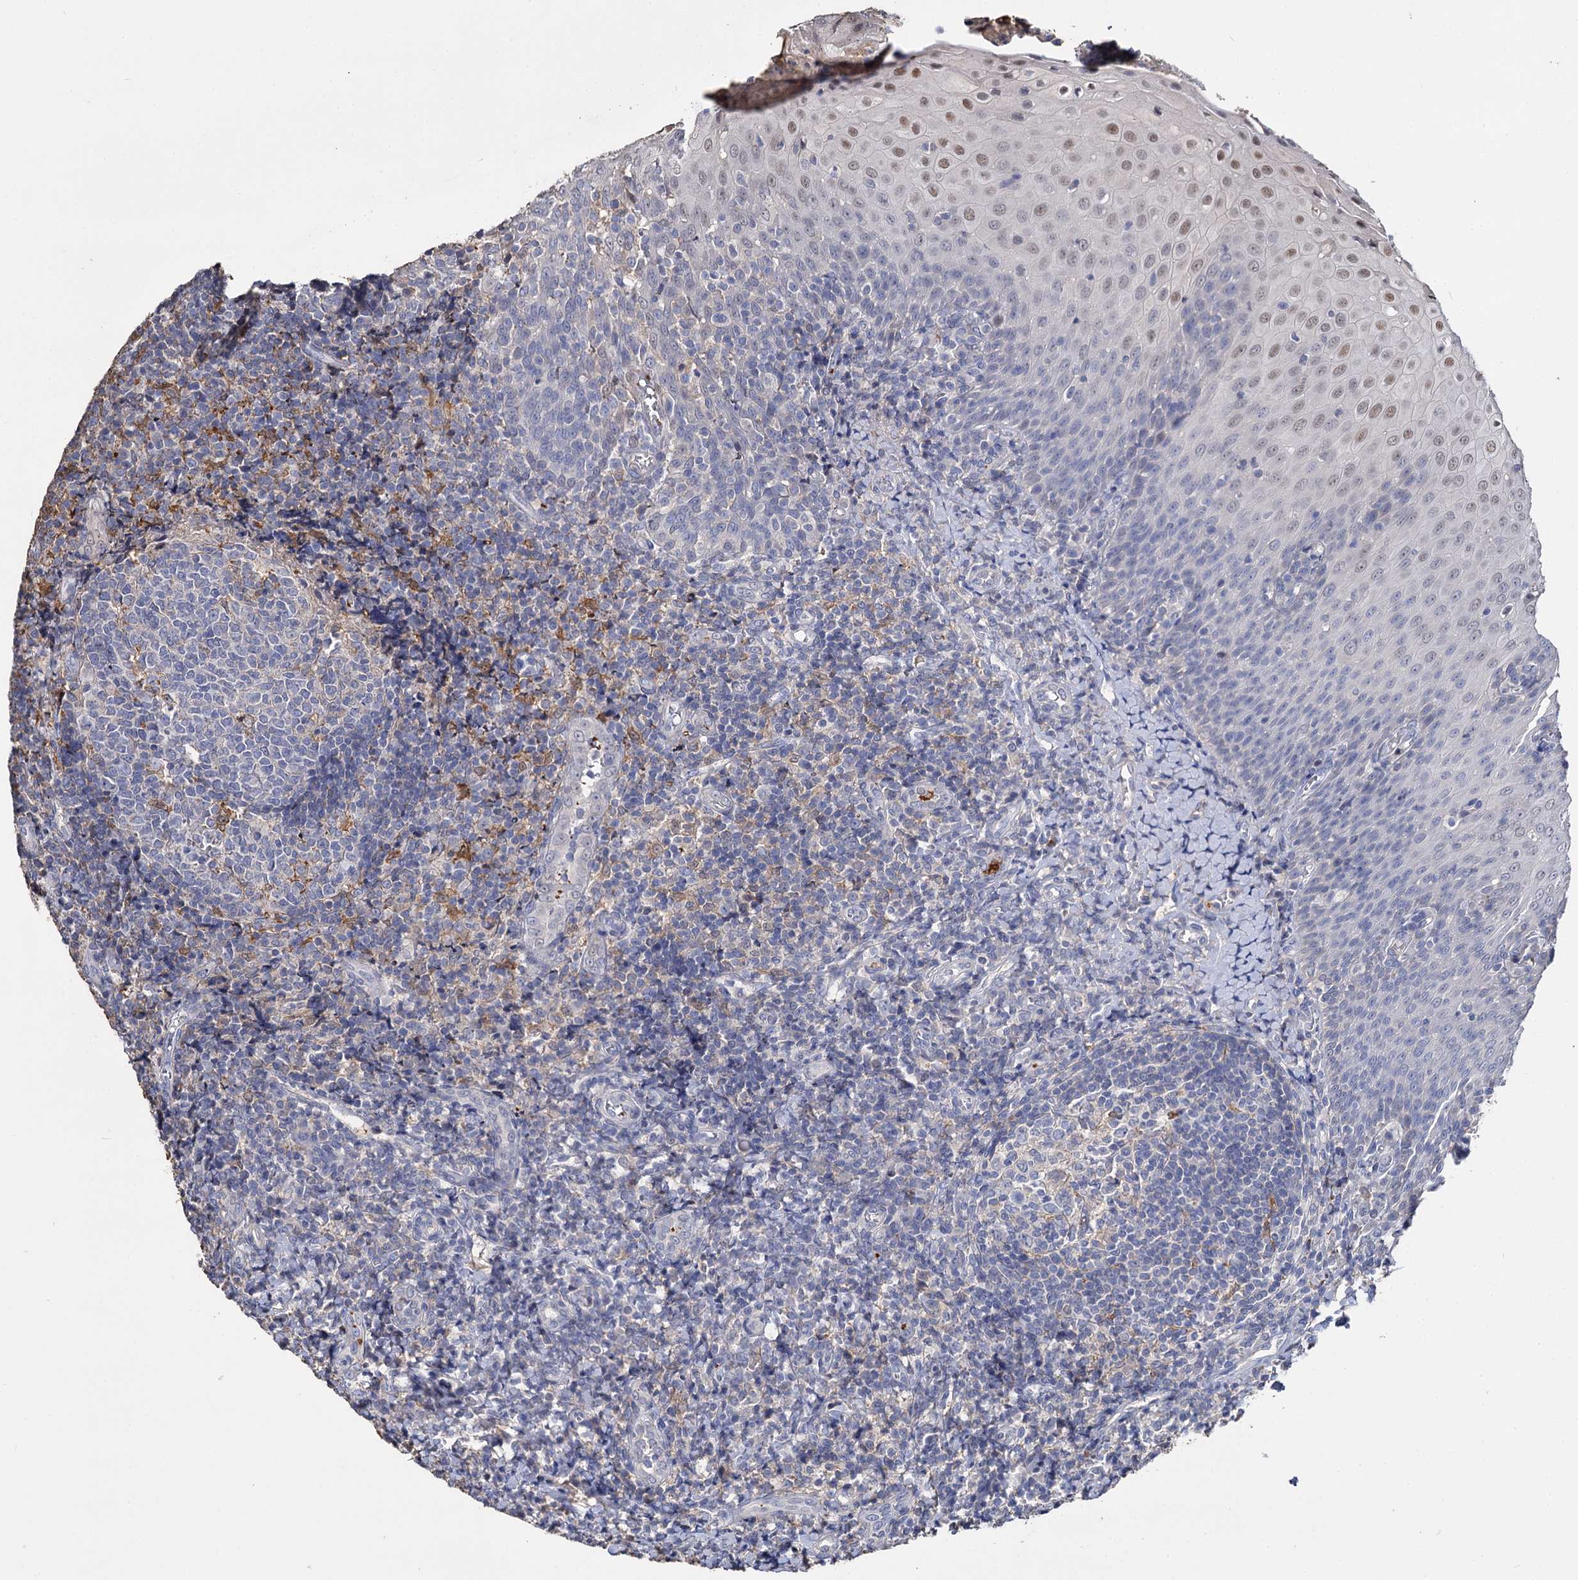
{"staining": {"intensity": "negative", "quantity": "none", "location": "none"}, "tissue": "tonsil", "cell_type": "Germinal center cells", "image_type": "normal", "snomed": [{"axis": "morphology", "description": "Normal tissue, NOS"}, {"axis": "topography", "description": "Tonsil"}], "caption": "High magnification brightfield microscopy of unremarkable tonsil stained with DAB (brown) and counterstained with hematoxylin (blue): germinal center cells show no significant expression.", "gene": "DNAH6", "patient": {"sex": "female", "age": 19}}